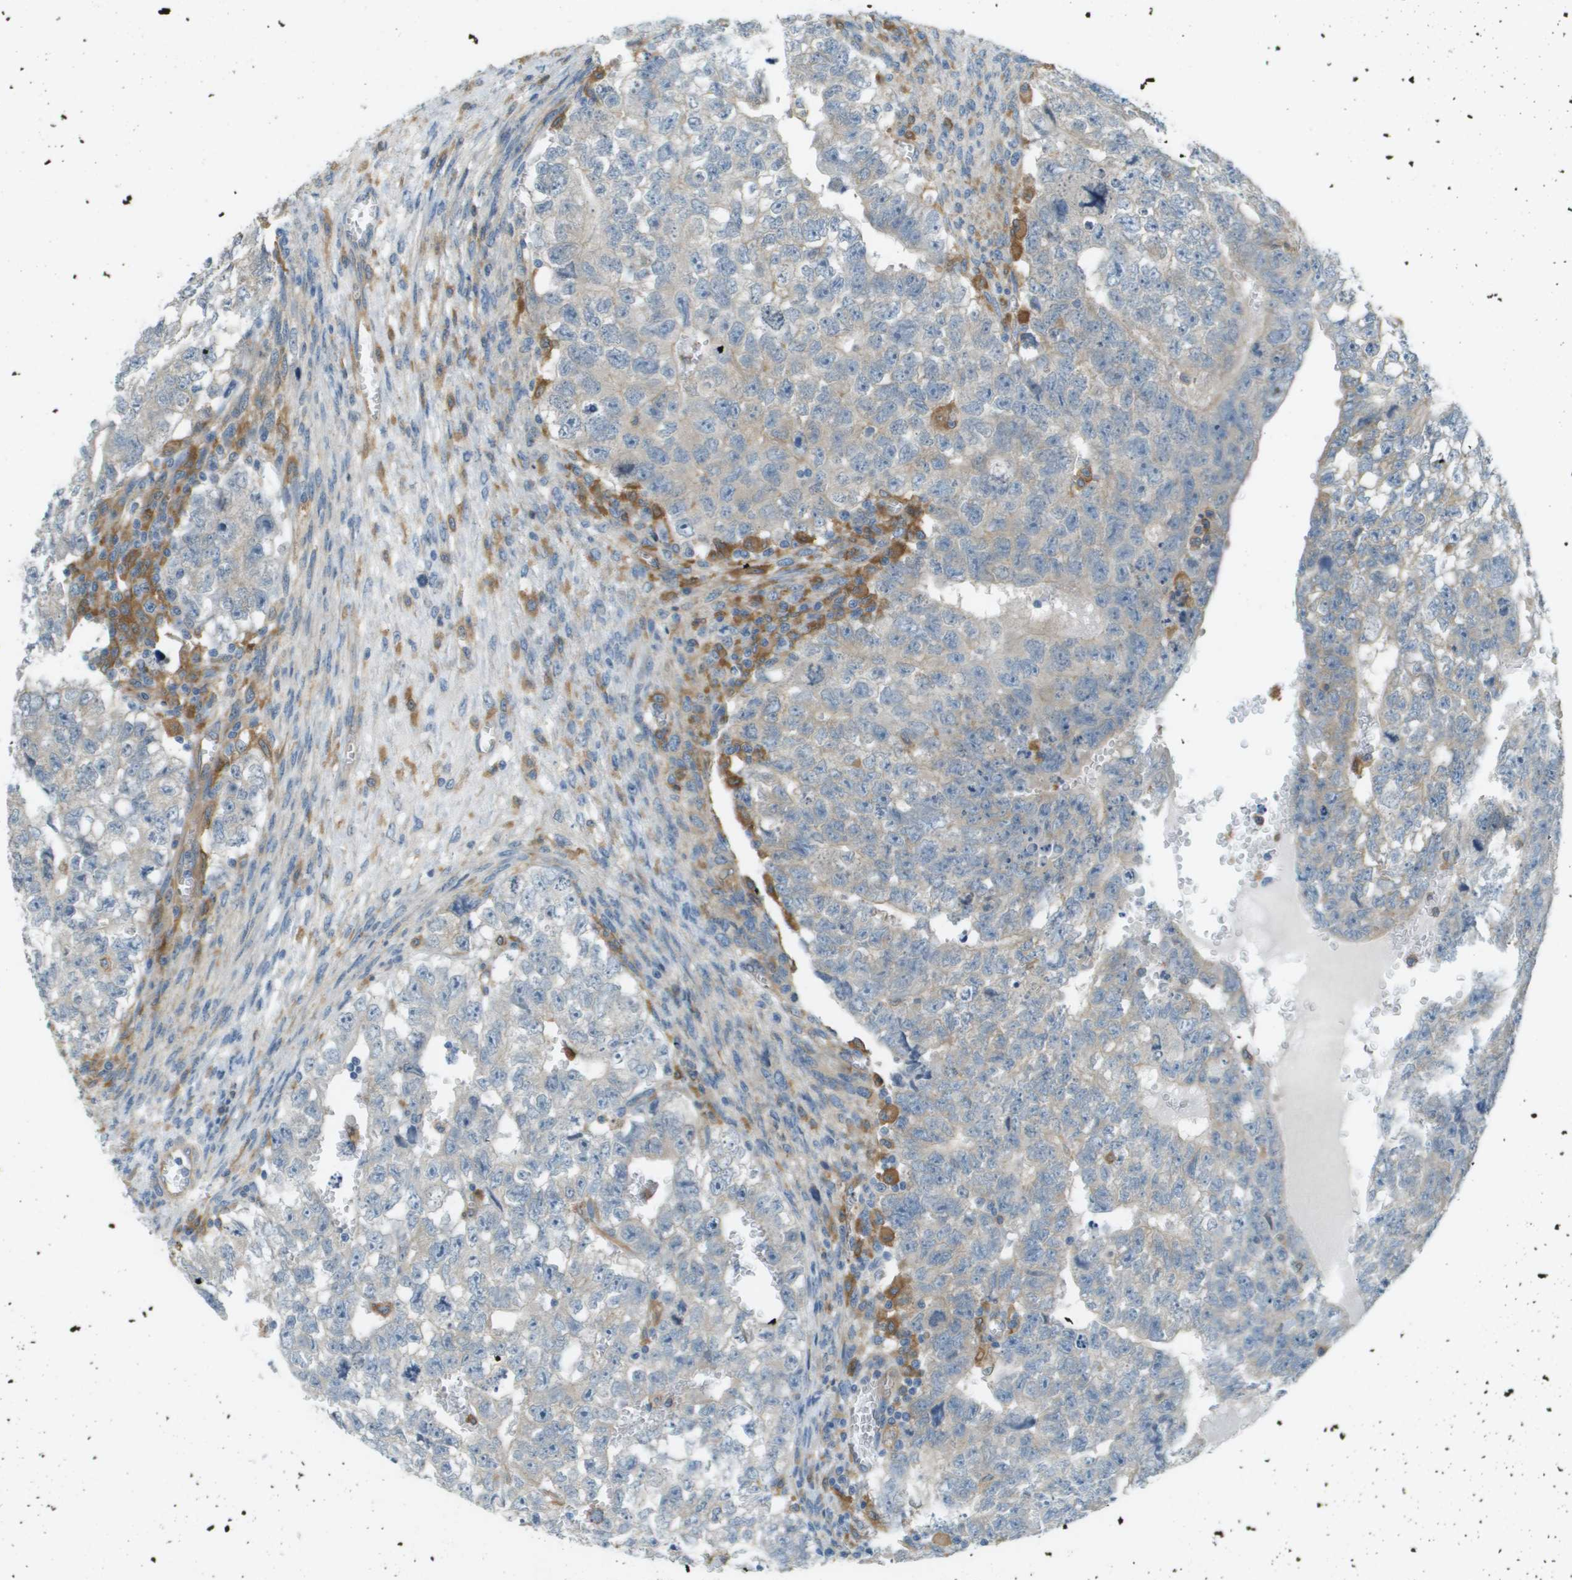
{"staining": {"intensity": "weak", "quantity": "<25%", "location": "cytoplasmic/membranous"}, "tissue": "testis cancer", "cell_type": "Tumor cells", "image_type": "cancer", "snomed": [{"axis": "morphology", "description": "Seminoma, NOS"}, {"axis": "morphology", "description": "Carcinoma, Embryonal, NOS"}, {"axis": "topography", "description": "Testis"}], "caption": "This is an immunohistochemistry image of testis seminoma. There is no expression in tumor cells.", "gene": "CORO1B", "patient": {"sex": "male", "age": 38}}